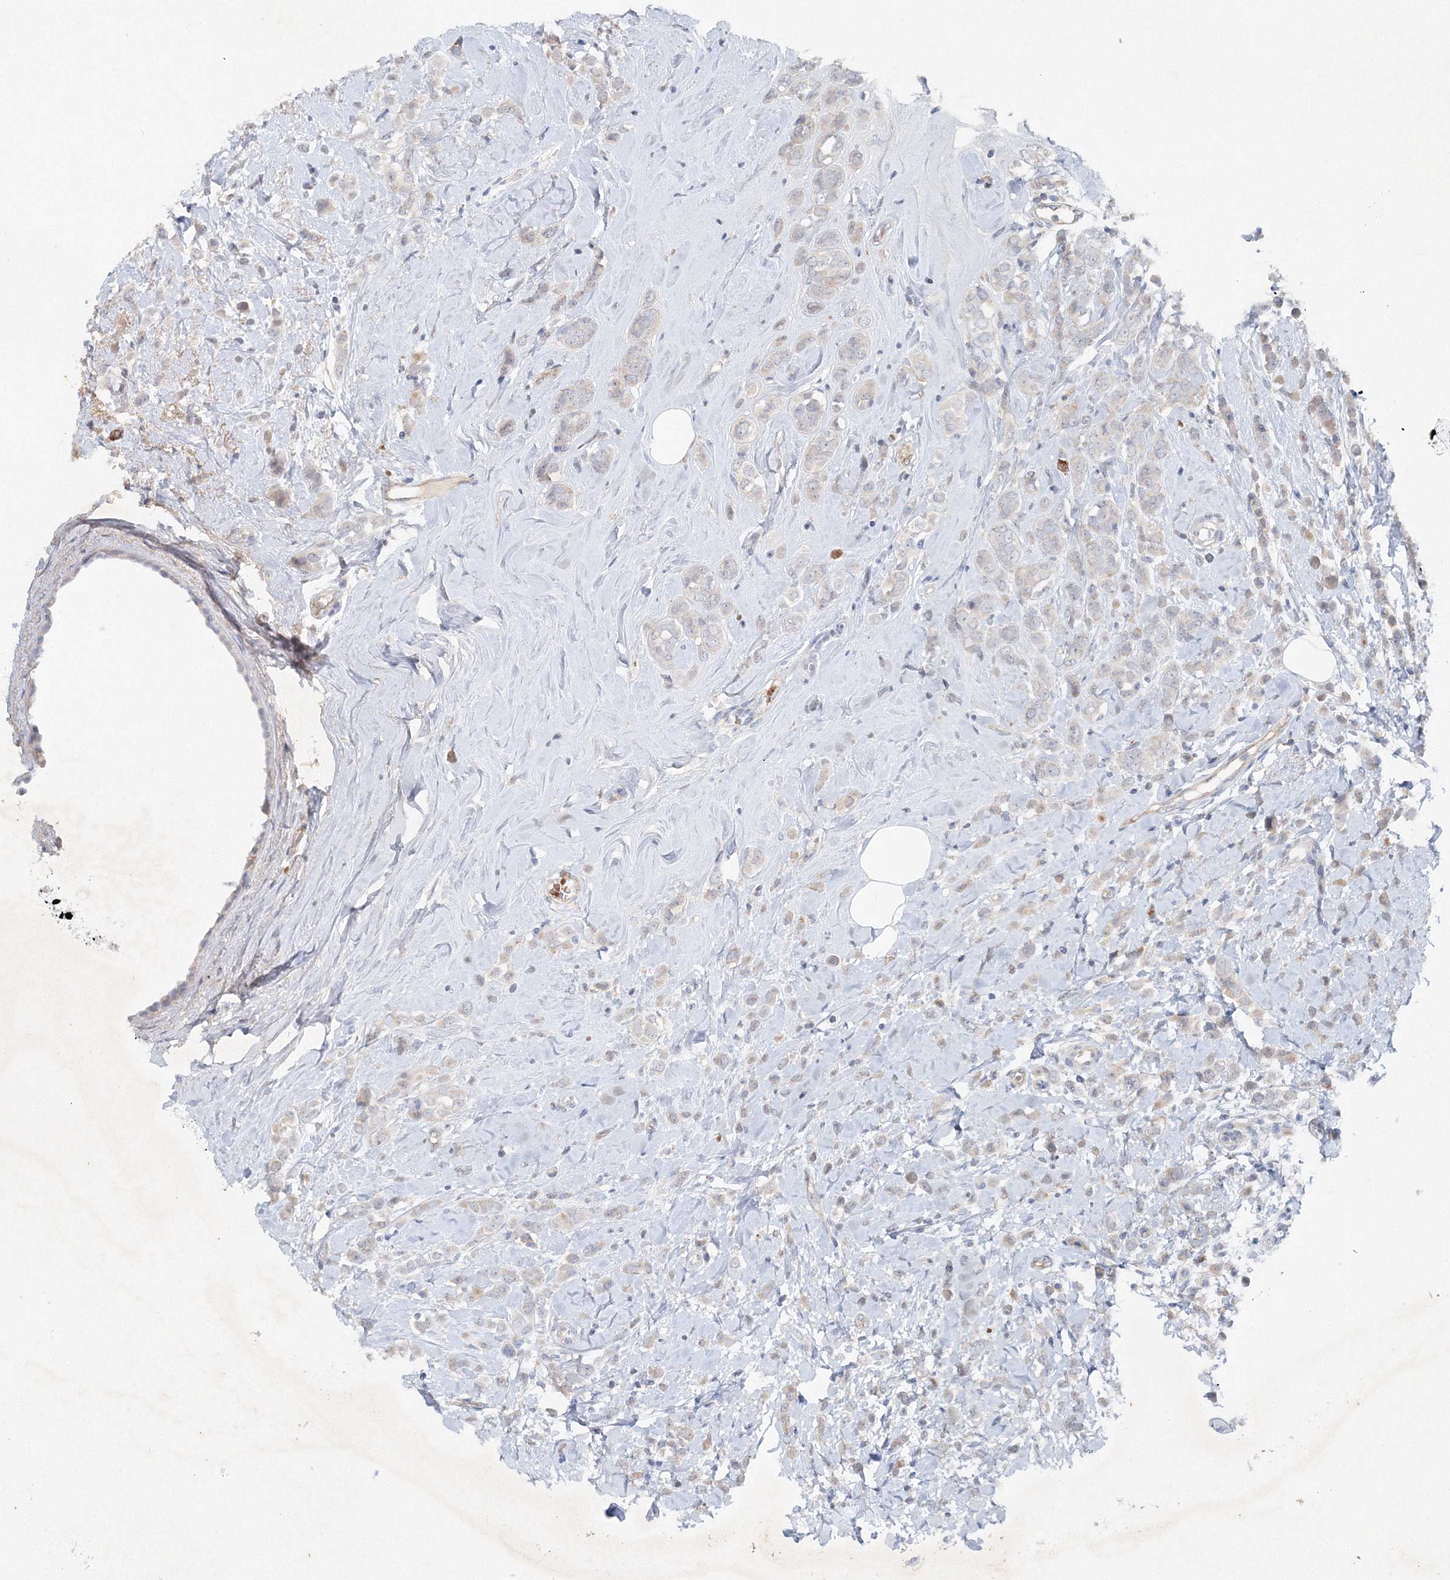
{"staining": {"intensity": "negative", "quantity": "none", "location": "none"}, "tissue": "breast cancer", "cell_type": "Tumor cells", "image_type": "cancer", "snomed": [{"axis": "morphology", "description": "Lobular carcinoma"}, {"axis": "topography", "description": "Breast"}], "caption": "Tumor cells show no significant positivity in breast cancer (lobular carcinoma). (DAB immunohistochemistry (IHC) with hematoxylin counter stain).", "gene": "SH3BP5", "patient": {"sex": "female", "age": 47}}